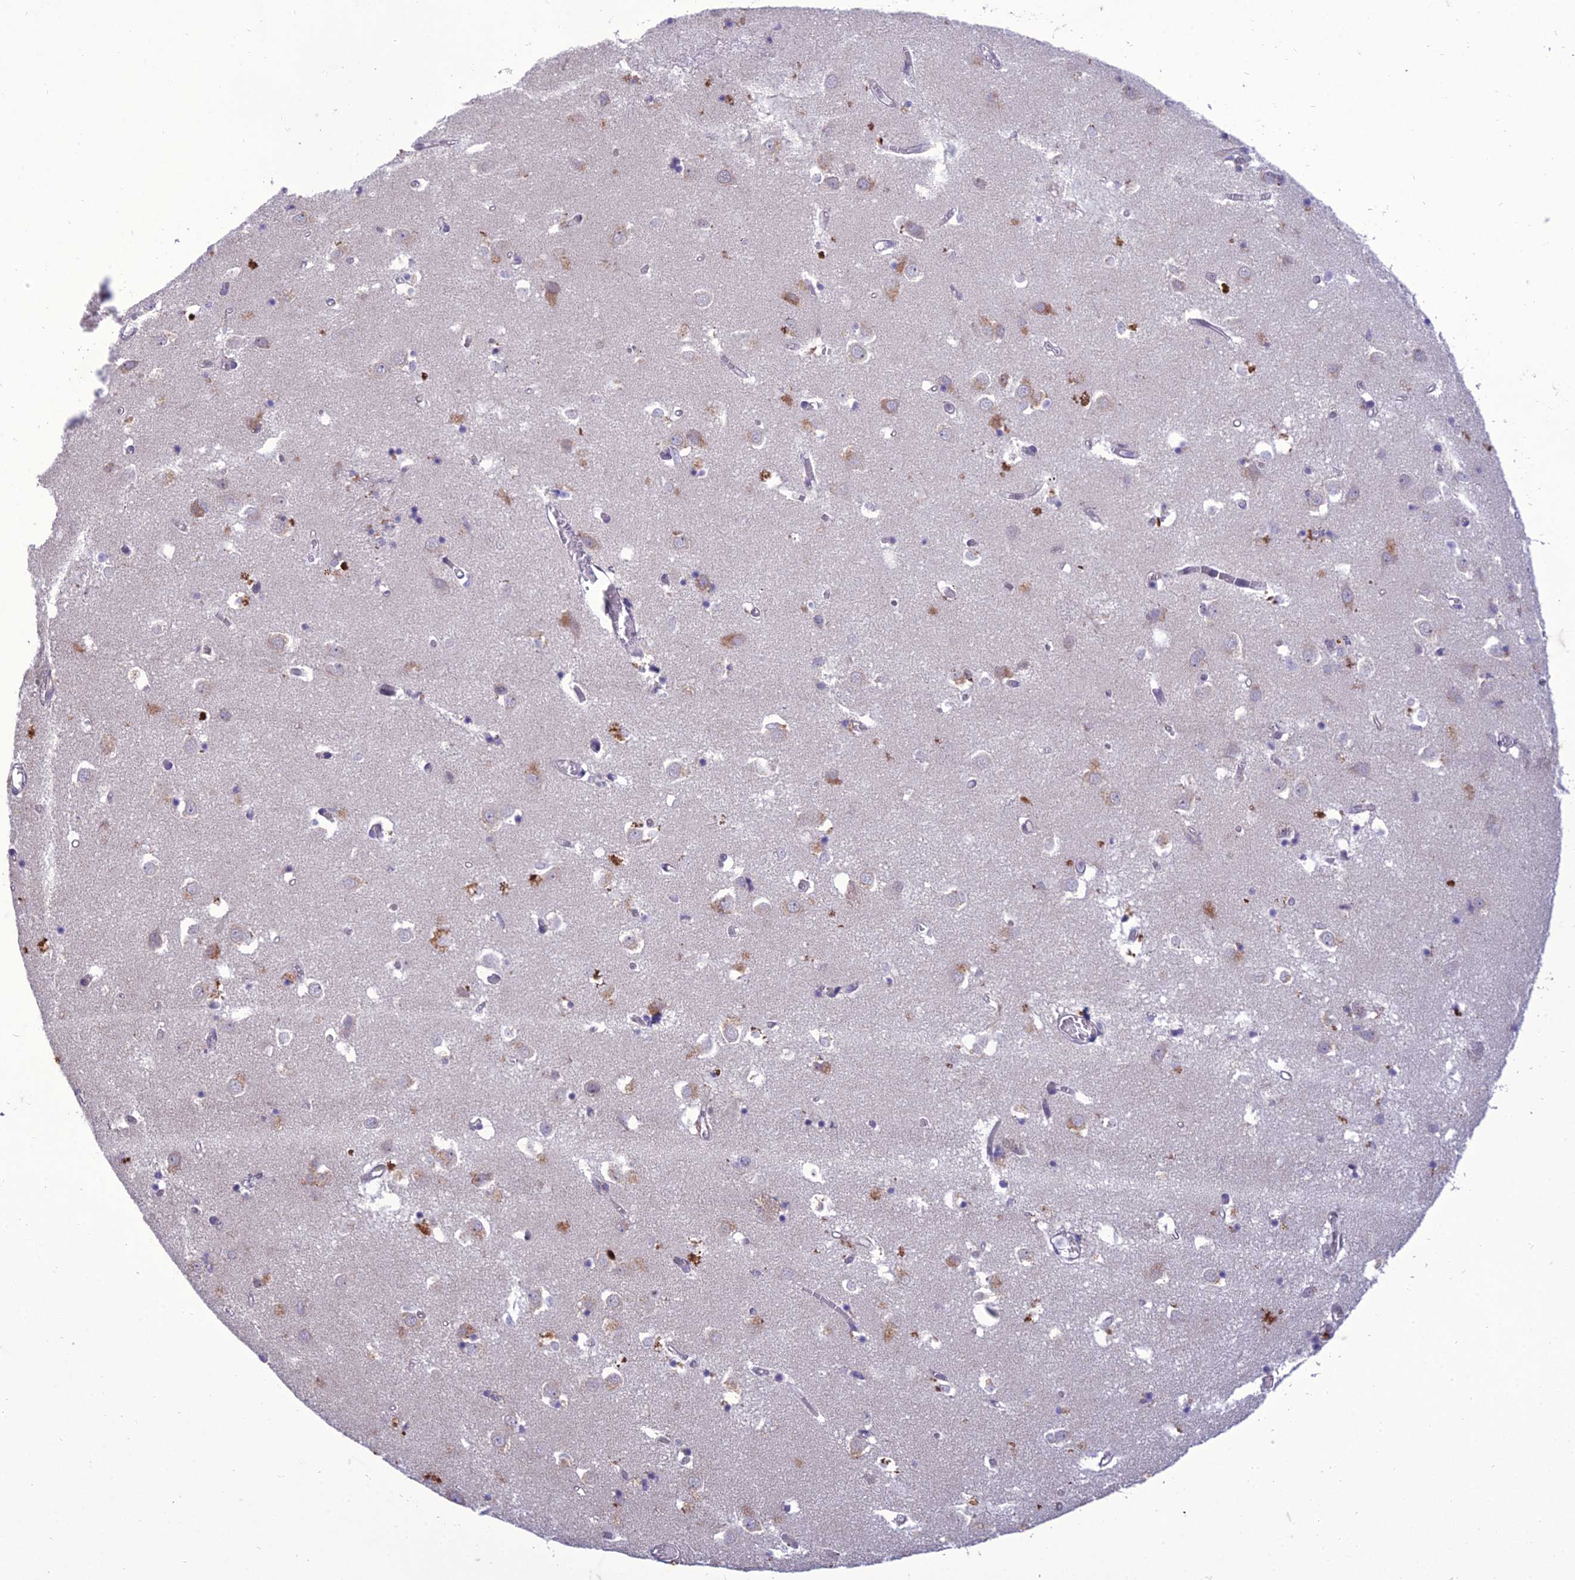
{"staining": {"intensity": "negative", "quantity": "none", "location": "none"}, "tissue": "caudate", "cell_type": "Glial cells", "image_type": "normal", "snomed": [{"axis": "morphology", "description": "Normal tissue, NOS"}, {"axis": "topography", "description": "Lateral ventricle wall"}], "caption": "Benign caudate was stained to show a protein in brown. There is no significant positivity in glial cells.", "gene": "RANBP3", "patient": {"sex": "male", "age": 70}}